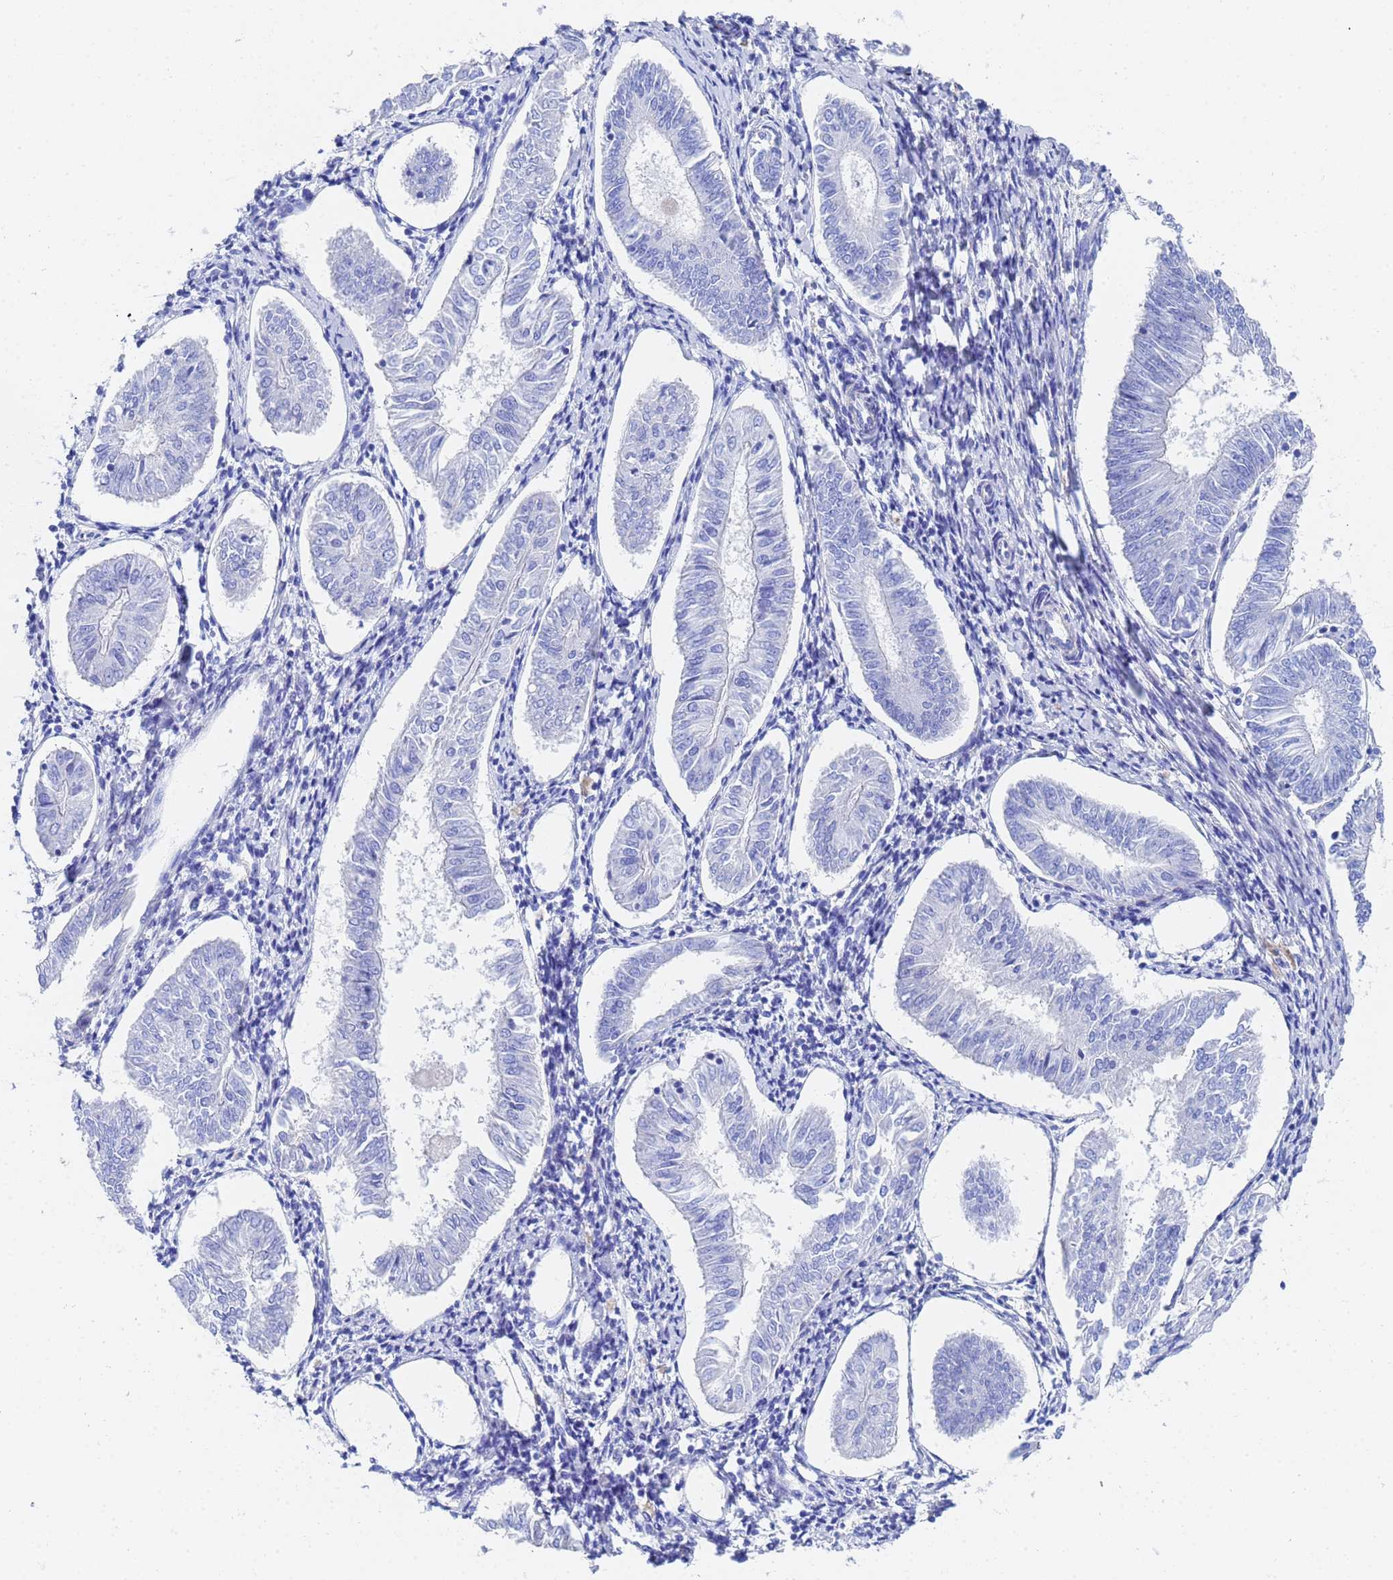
{"staining": {"intensity": "negative", "quantity": "none", "location": "none"}, "tissue": "endometrial cancer", "cell_type": "Tumor cells", "image_type": "cancer", "snomed": [{"axis": "morphology", "description": "Adenocarcinoma, NOS"}, {"axis": "topography", "description": "Endometrium"}], "caption": "This photomicrograph is of endometrial adenocarcinoma stained with immunohistochemistry to label a protein in brown with the nuclei are counter-stained blue. There is no staining in tumor cells.", "gene": "CST4", "patient": {"sex": "female", "age": 58}}